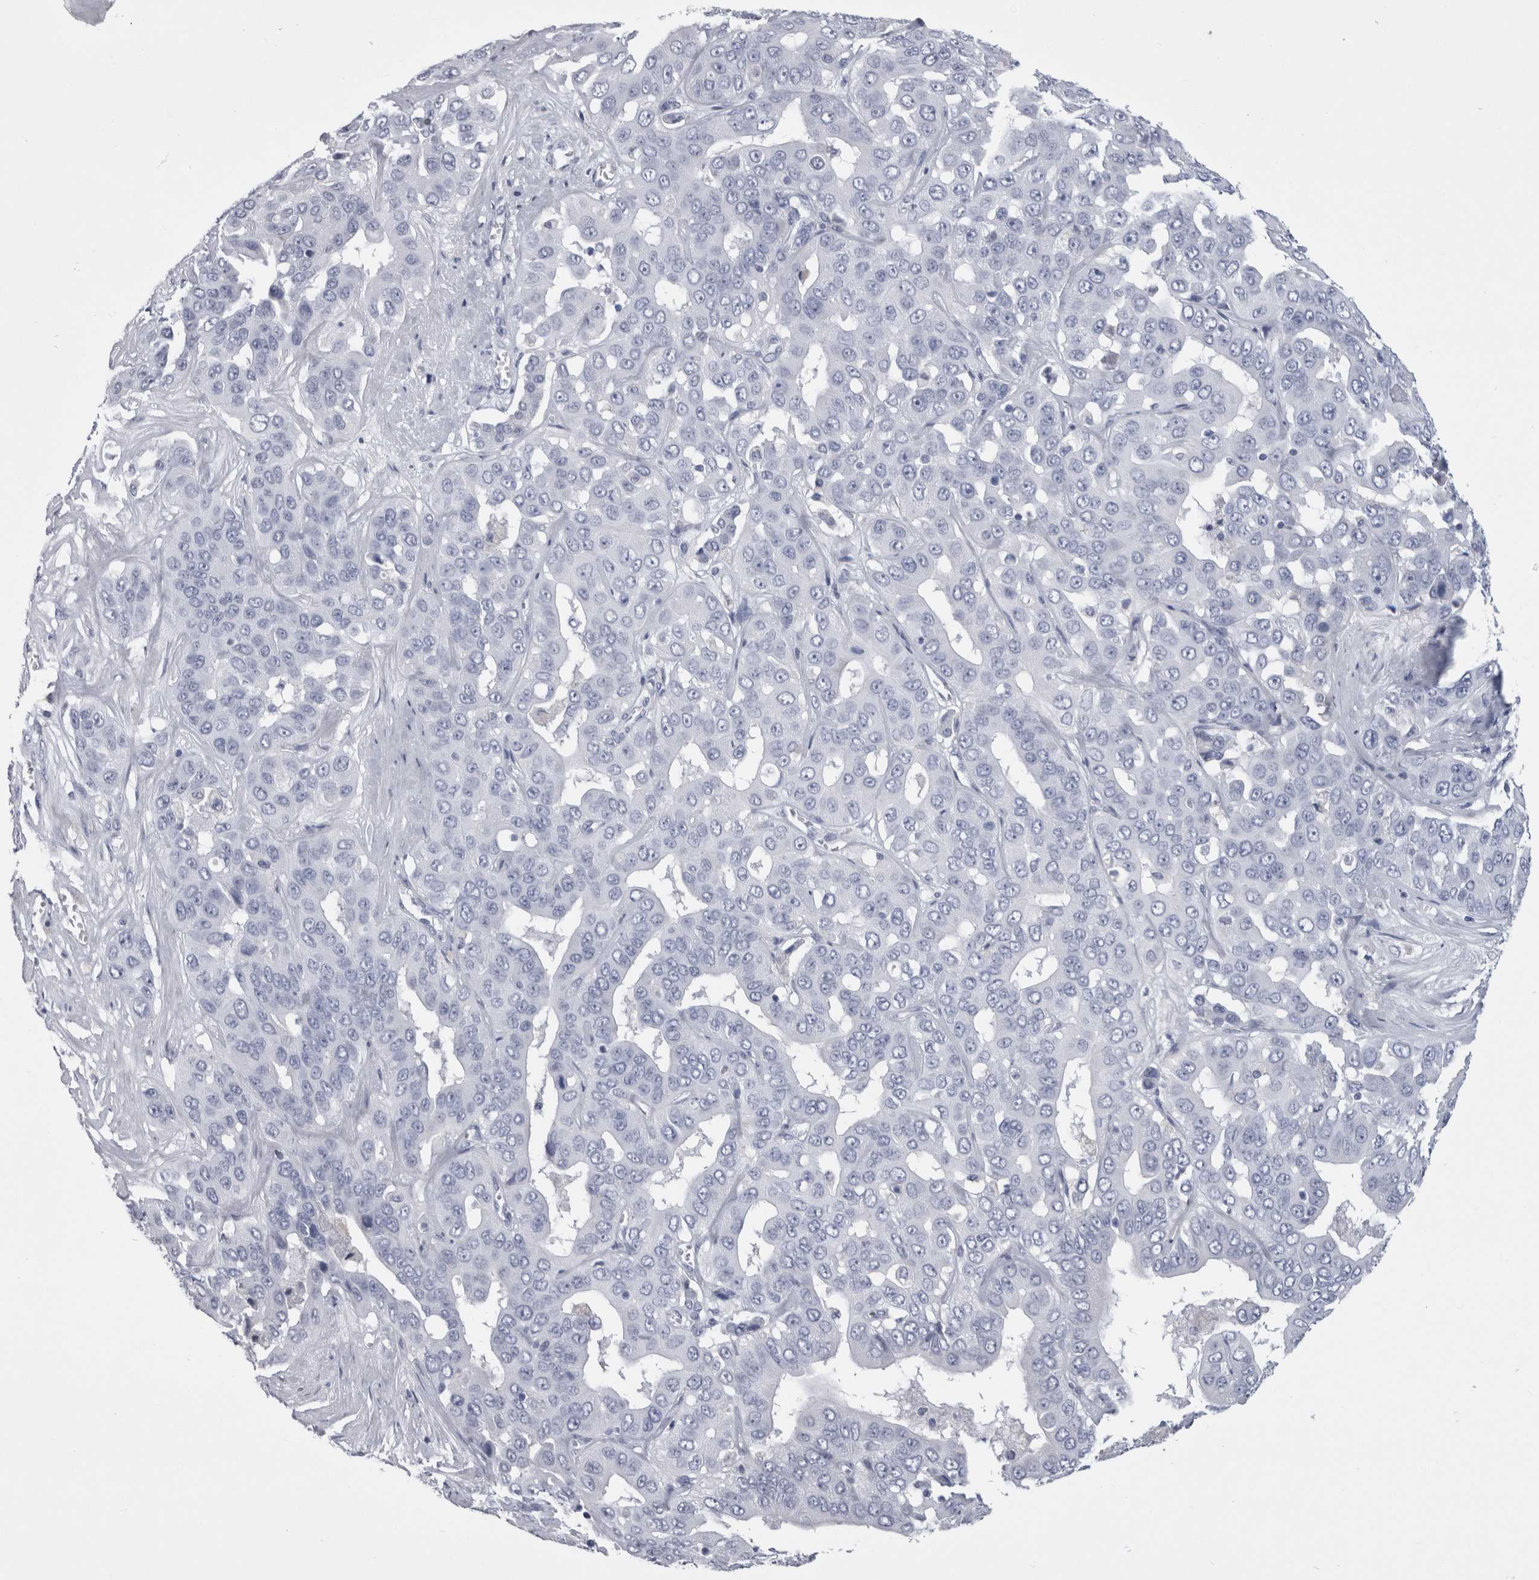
{"staining": {"intensity": "negative", "quantity": "none", "location": "none"}, "tissue": "liver cancer", "cell_type": "Tumor cells", "image_type": "cancer", "snomed": [{"axis": "morphology", "description": "Cholangiocarcinoma"}, {"axis": "topography", "description": "Liver"}], "caption": "Human cholangiocarcinoma (liver) stained for a protein using IHC demonstrates no staining in tumor cells.", "gene": "PAX5", "patient": {"sex": "female", "age": 52}}